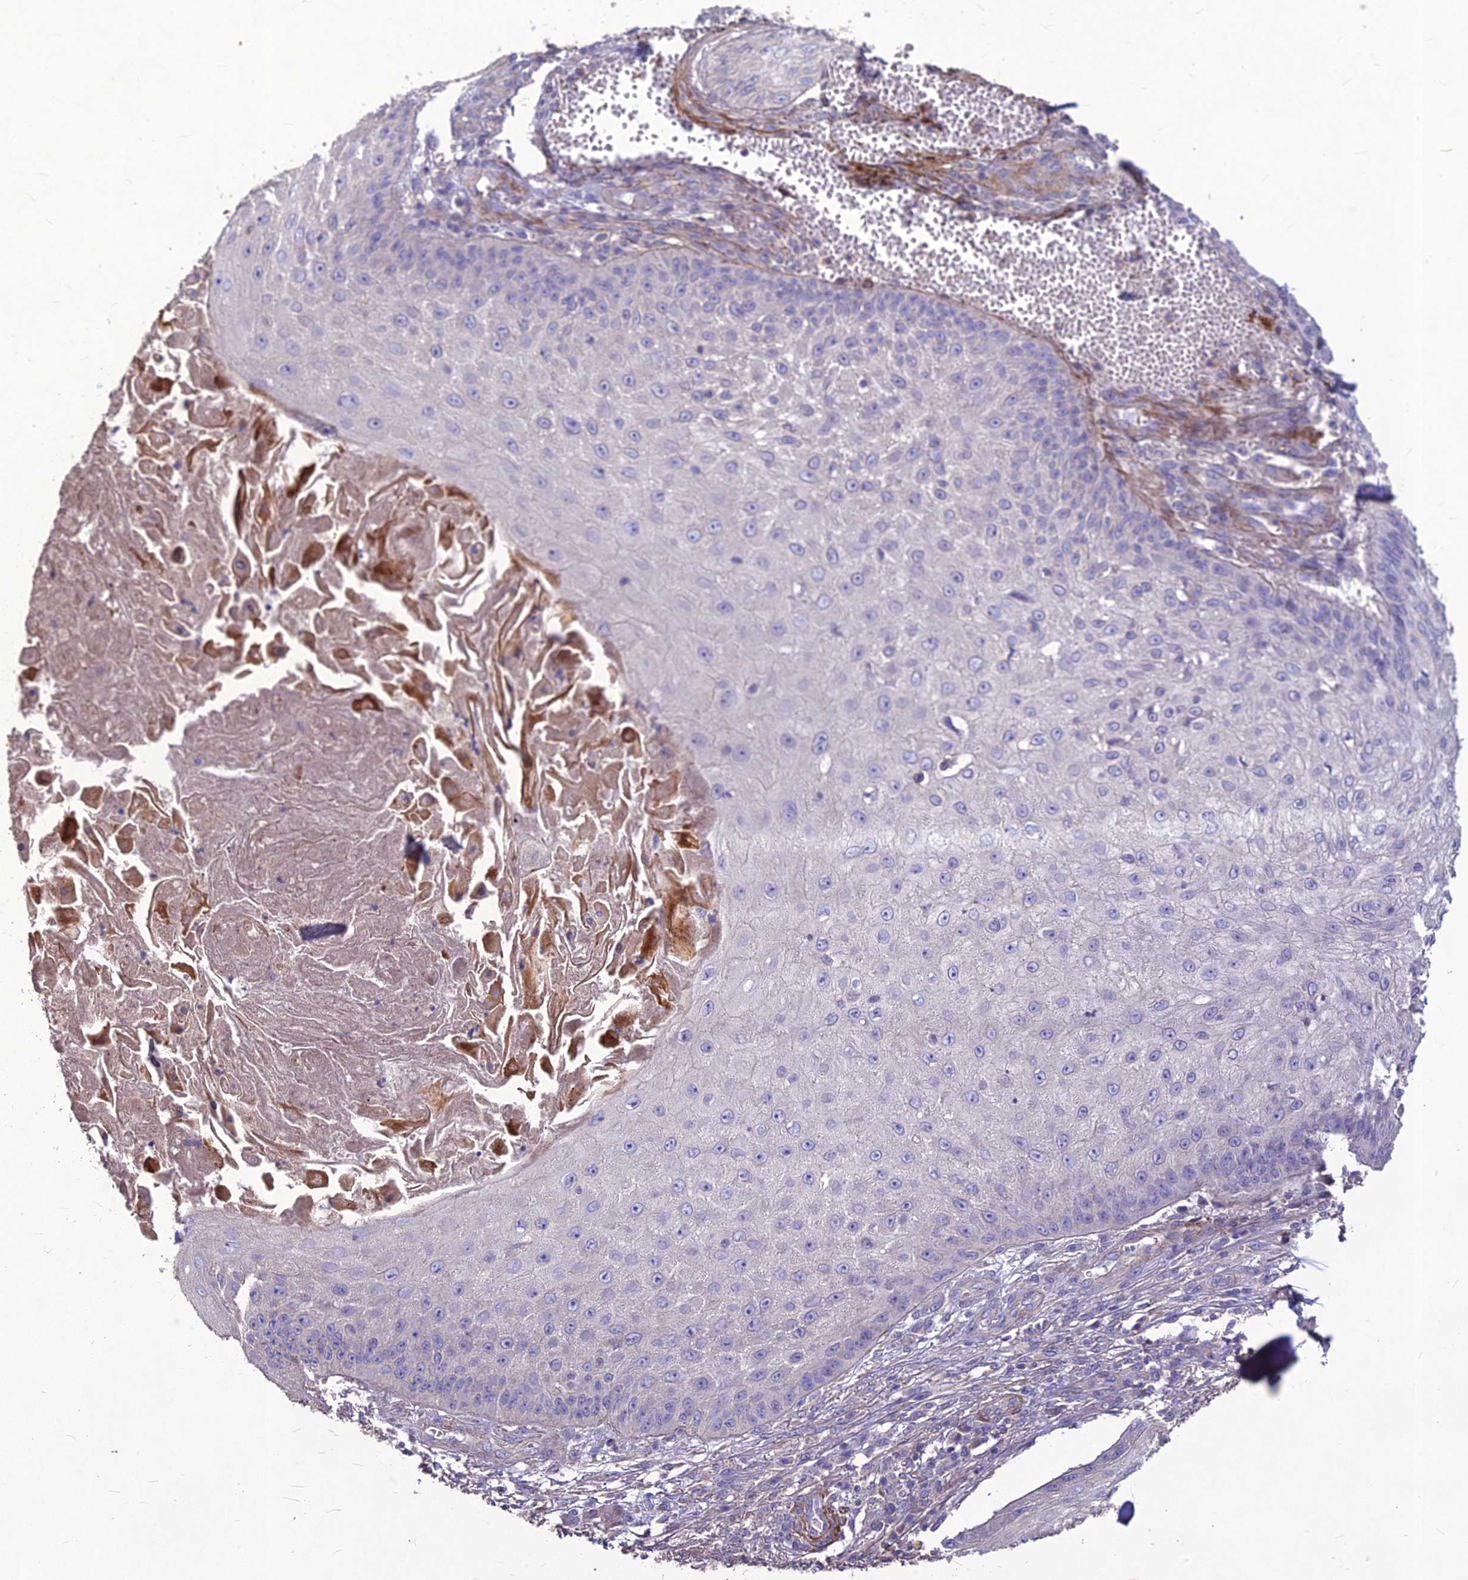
{"staining": {"intensity": "negative", "quantity": "none", "location": "none"}, "tissue": "skin cancer", "cell_type": "Tumor cells", "image_type": "cancer", "snomed": [{"axis": "morphology", "description": "Squamous cell carcinoma, NOS"}, {"axis": "topography", "description": "Skin"}], "caption": "Skin cancer stained for a protein using immunohistochemistry demonstrates no positivity tumor cells.", "gene": "CLUH", "patient": {"sex": "male", "age": 70}}